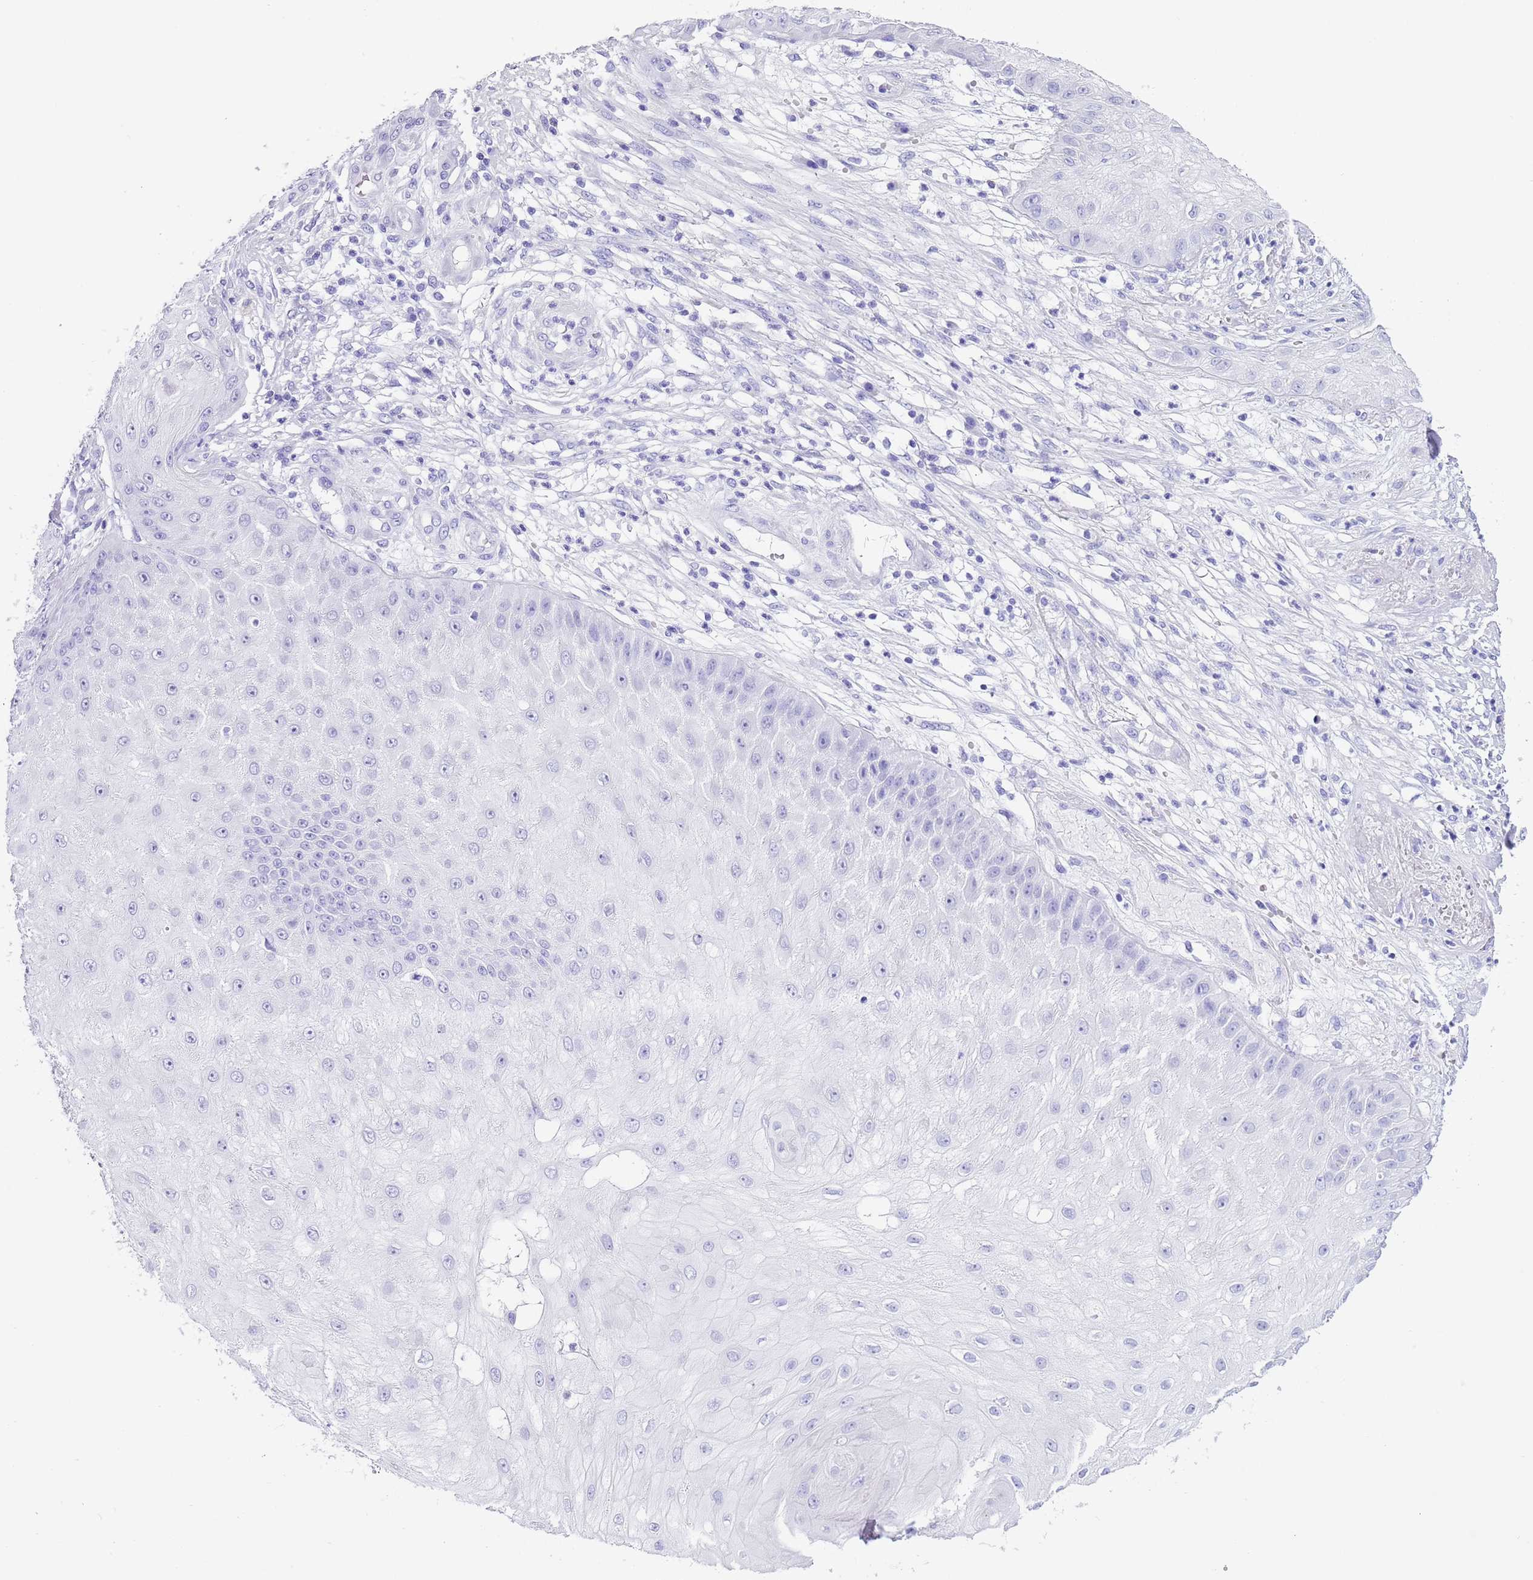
{"staining": {"intensity": "negative", "quantity": "none", "location": "none"}, "tissue": "skin cancer", "cell_type": "Tumor cells", "image_type": "cancer", "snomed": [{"axis": "morphology", "description": "Squamous cell carcinoma, NOS"}, {"axis": "topography", "description": "Skin"}], "caption": "Image shows no significant protein positivity in tumor cells of skin cancer (squamous cell carcinoma). The staining was performed using DAB to visualize the protein expression in brown, while the nuclei were stained in blue with hematoxylin (Magnification: 20x).", "gene": "TMEM185B", "patient": {"sex": "male", "age": 70}}